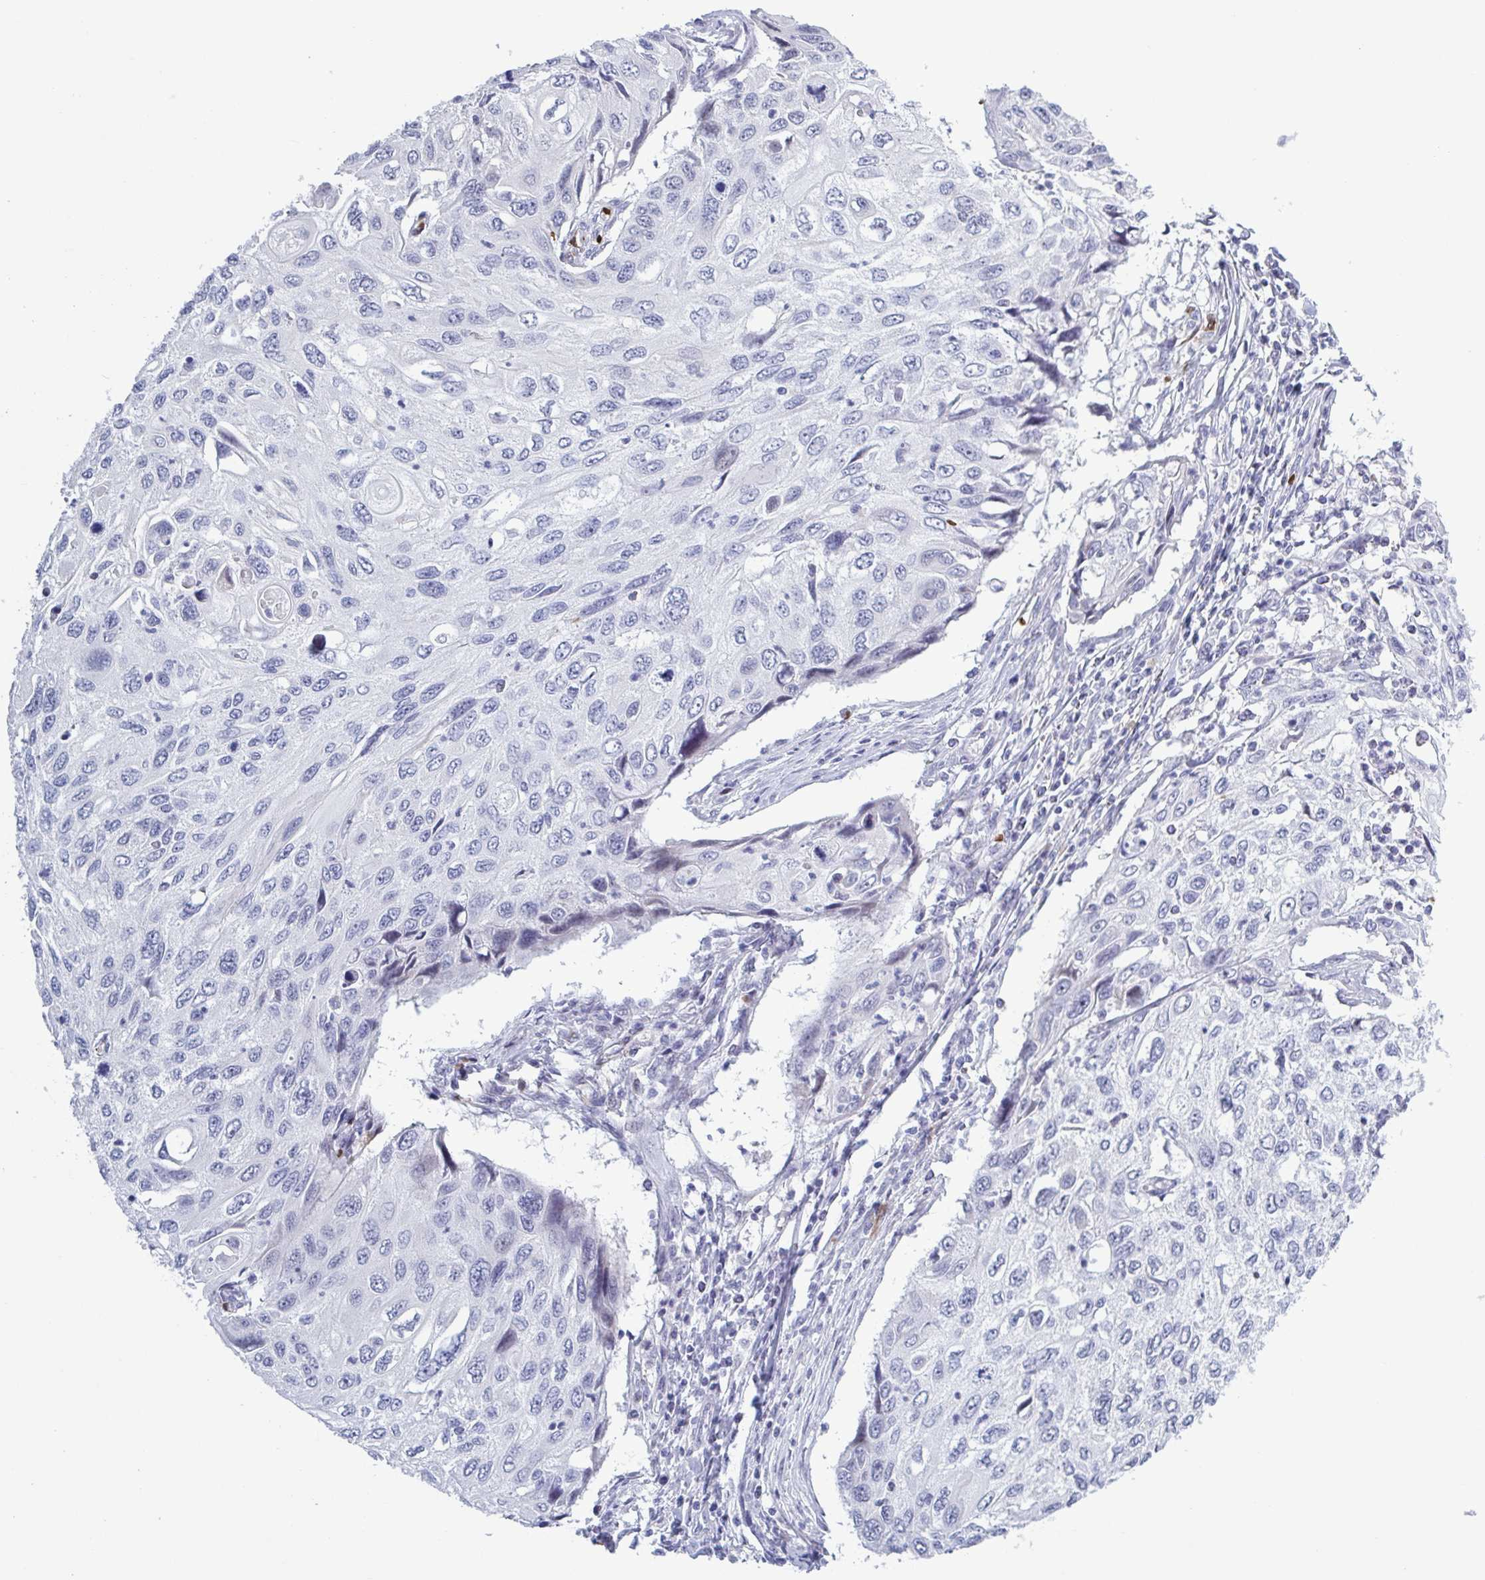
{"staining": {"intensity": "negative", "quantity": "none", "location": "none"}, "tissue": "cervical cancer", "cell_type": "Tumor cells", "image_type": "cancer", "snomed": [{"axis": "morphology", "description": "Squamous cell carcinoma, NOS"}, {"axis": "topography", "description": "Cervix"}], "caption": "Immunohistochemical staining of cervical cancer (squamous cell carcinoma) displays no significant staining in tumor cells.", "gene": "HSD11B2", "patient": {"sex": "female", "age": 70}}